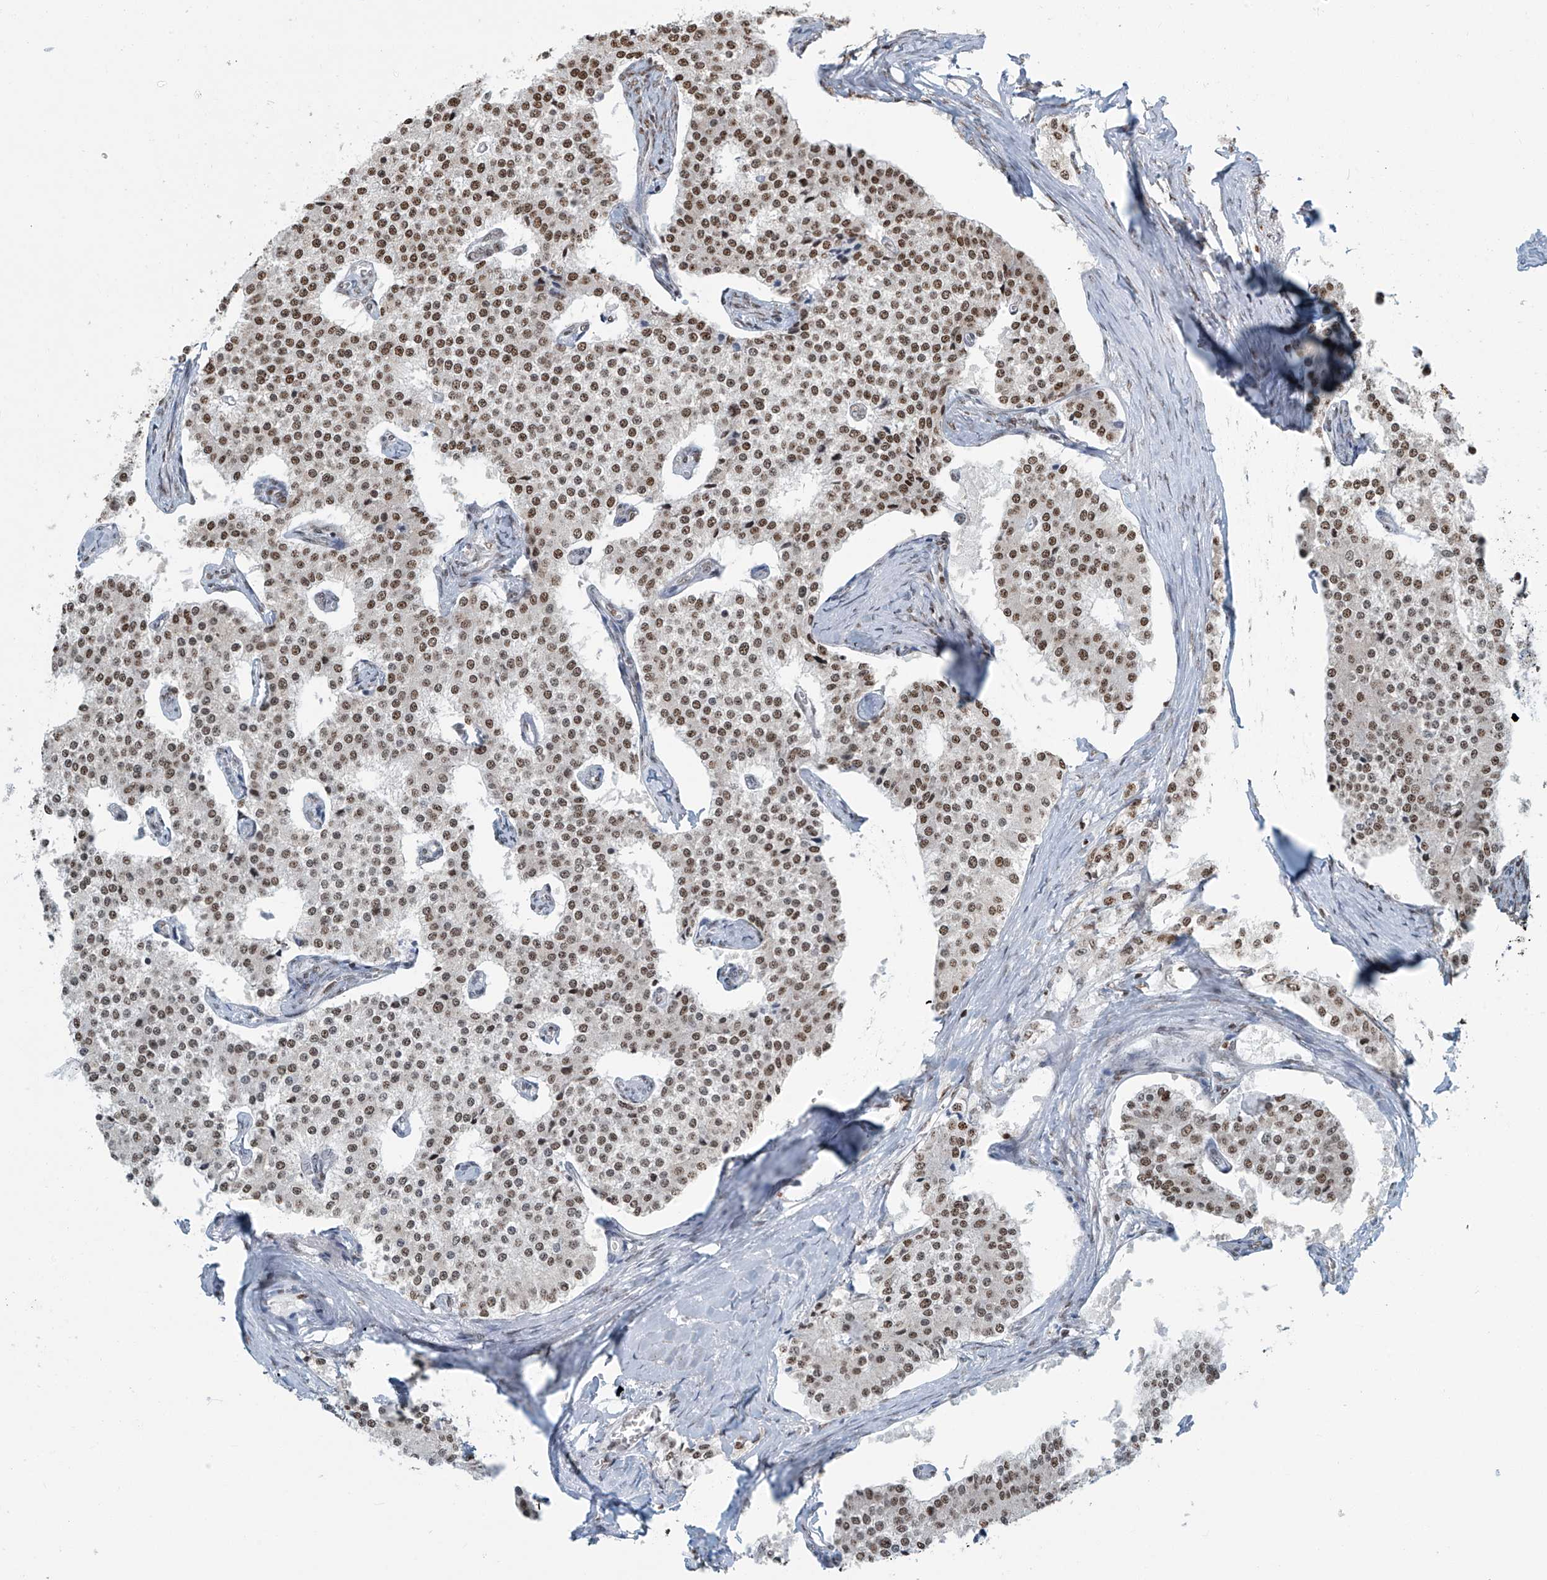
{"staining": {"intensity": "moderate", "quantity": ">75%", "location": "nuclear"}, "tissue": "carcinoid", "cell_type": "Tumor cells", "image_type": "cancer", "snomed": [{"axis": "morphology", "description": "Carcinoid, malignant, NOS"}, {"axis": "topography", "description": "Colon"}], "caption": "Immunohistochemistry (IHC) (DAB (3,3'-diaminobenzidine)) staining of carcinoid demonstrates moderate nuclear protein positivity in about >75% of tumor cells.", "gene": "SARNP", "patient": {"sex": "female", "age": 52}}